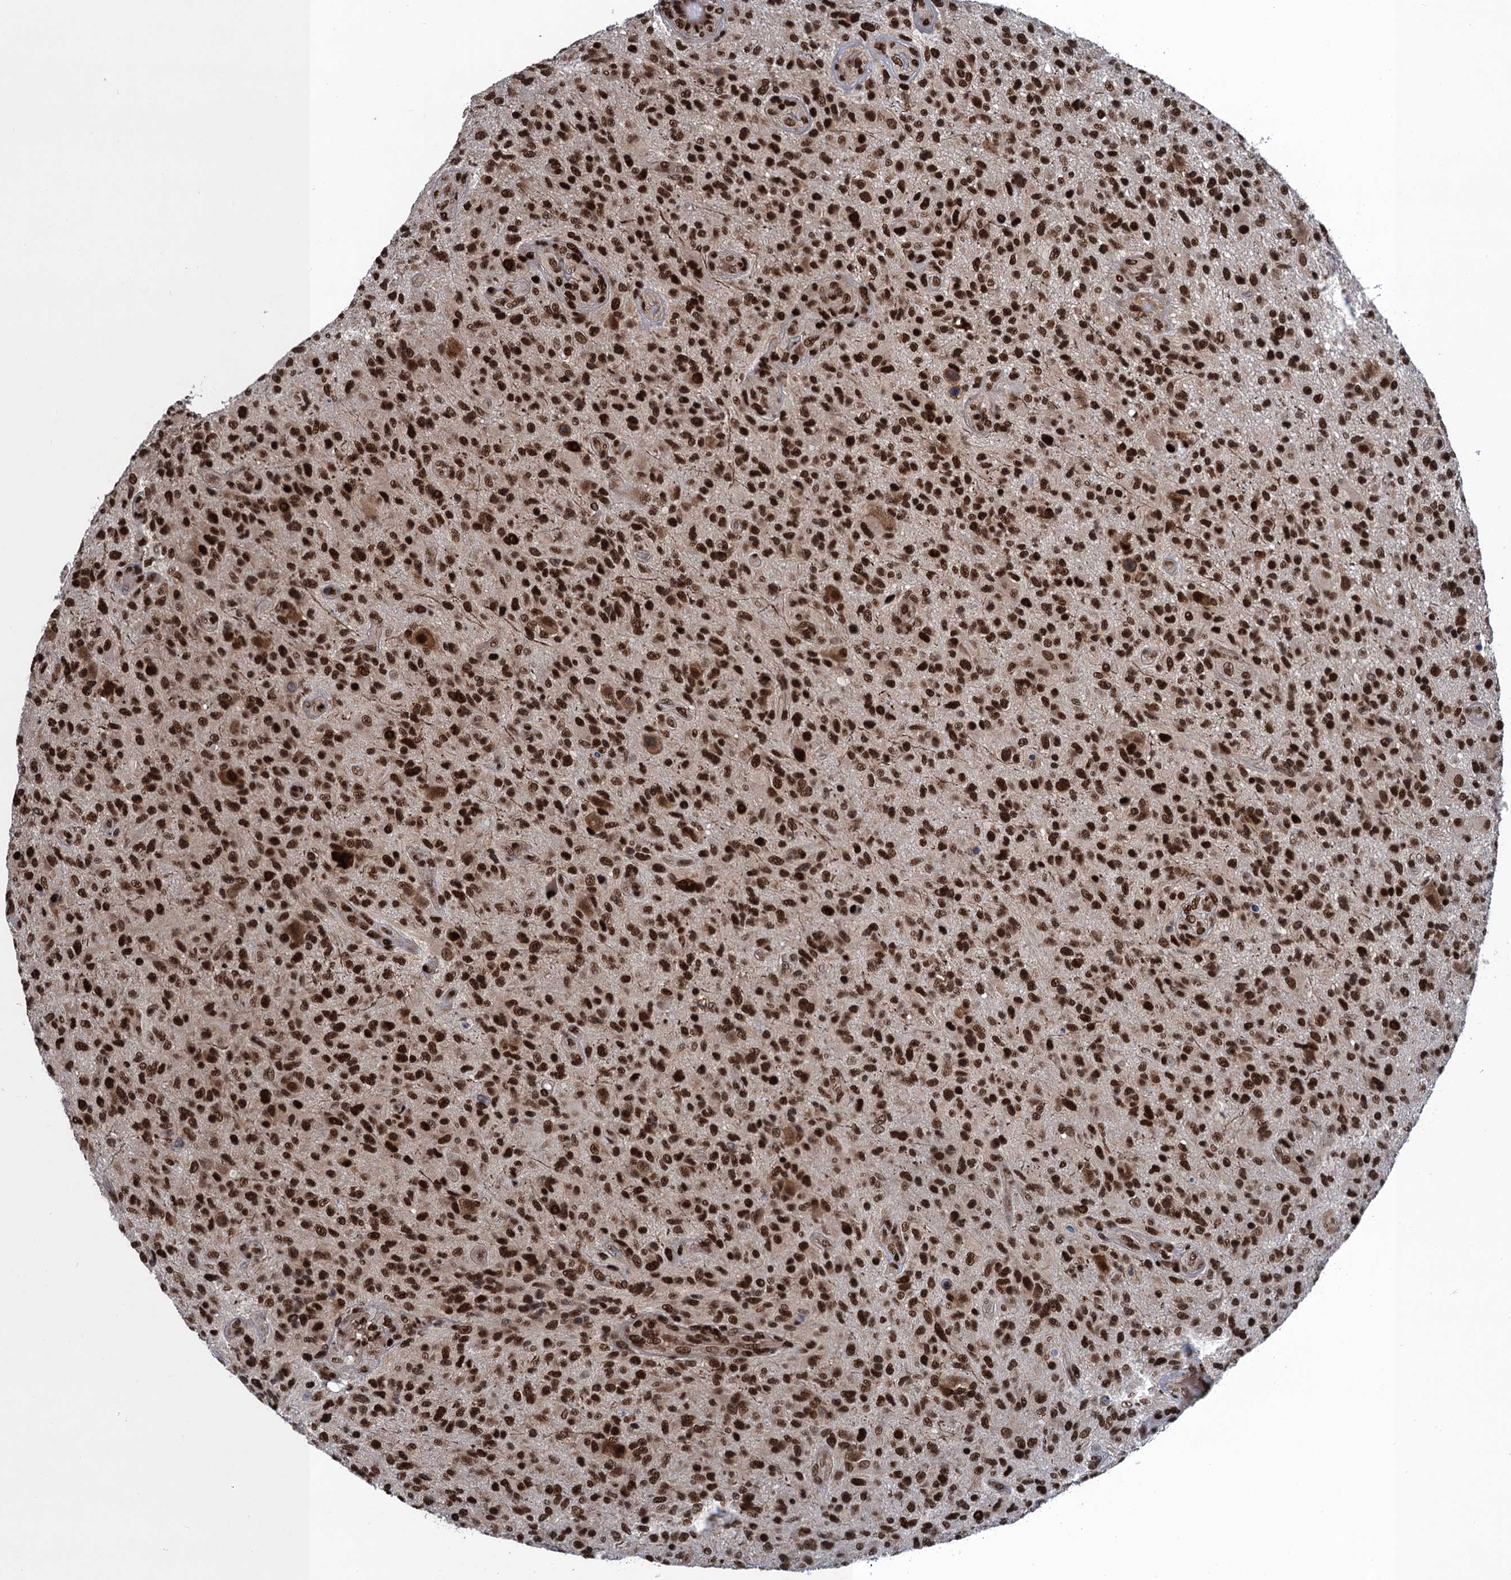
{"staining": {"intensity": "strong", "quantity": ">75%", "location": "nuclear"}, "tissue": "glioma", "cell_type": "Tumor cells", "image_type": "cancer", "snomed": [{"axis": "morphology", "description": "Glioma, malignant, High grade"}, {"axis": "topography", "description": "Brain"}], "caption": "Strong nuclear protein expression is present in approximately >75% of tumor cells in glioma.", "gene": "PPP4R1", "patient": {"sex": "male", "age": 47}}